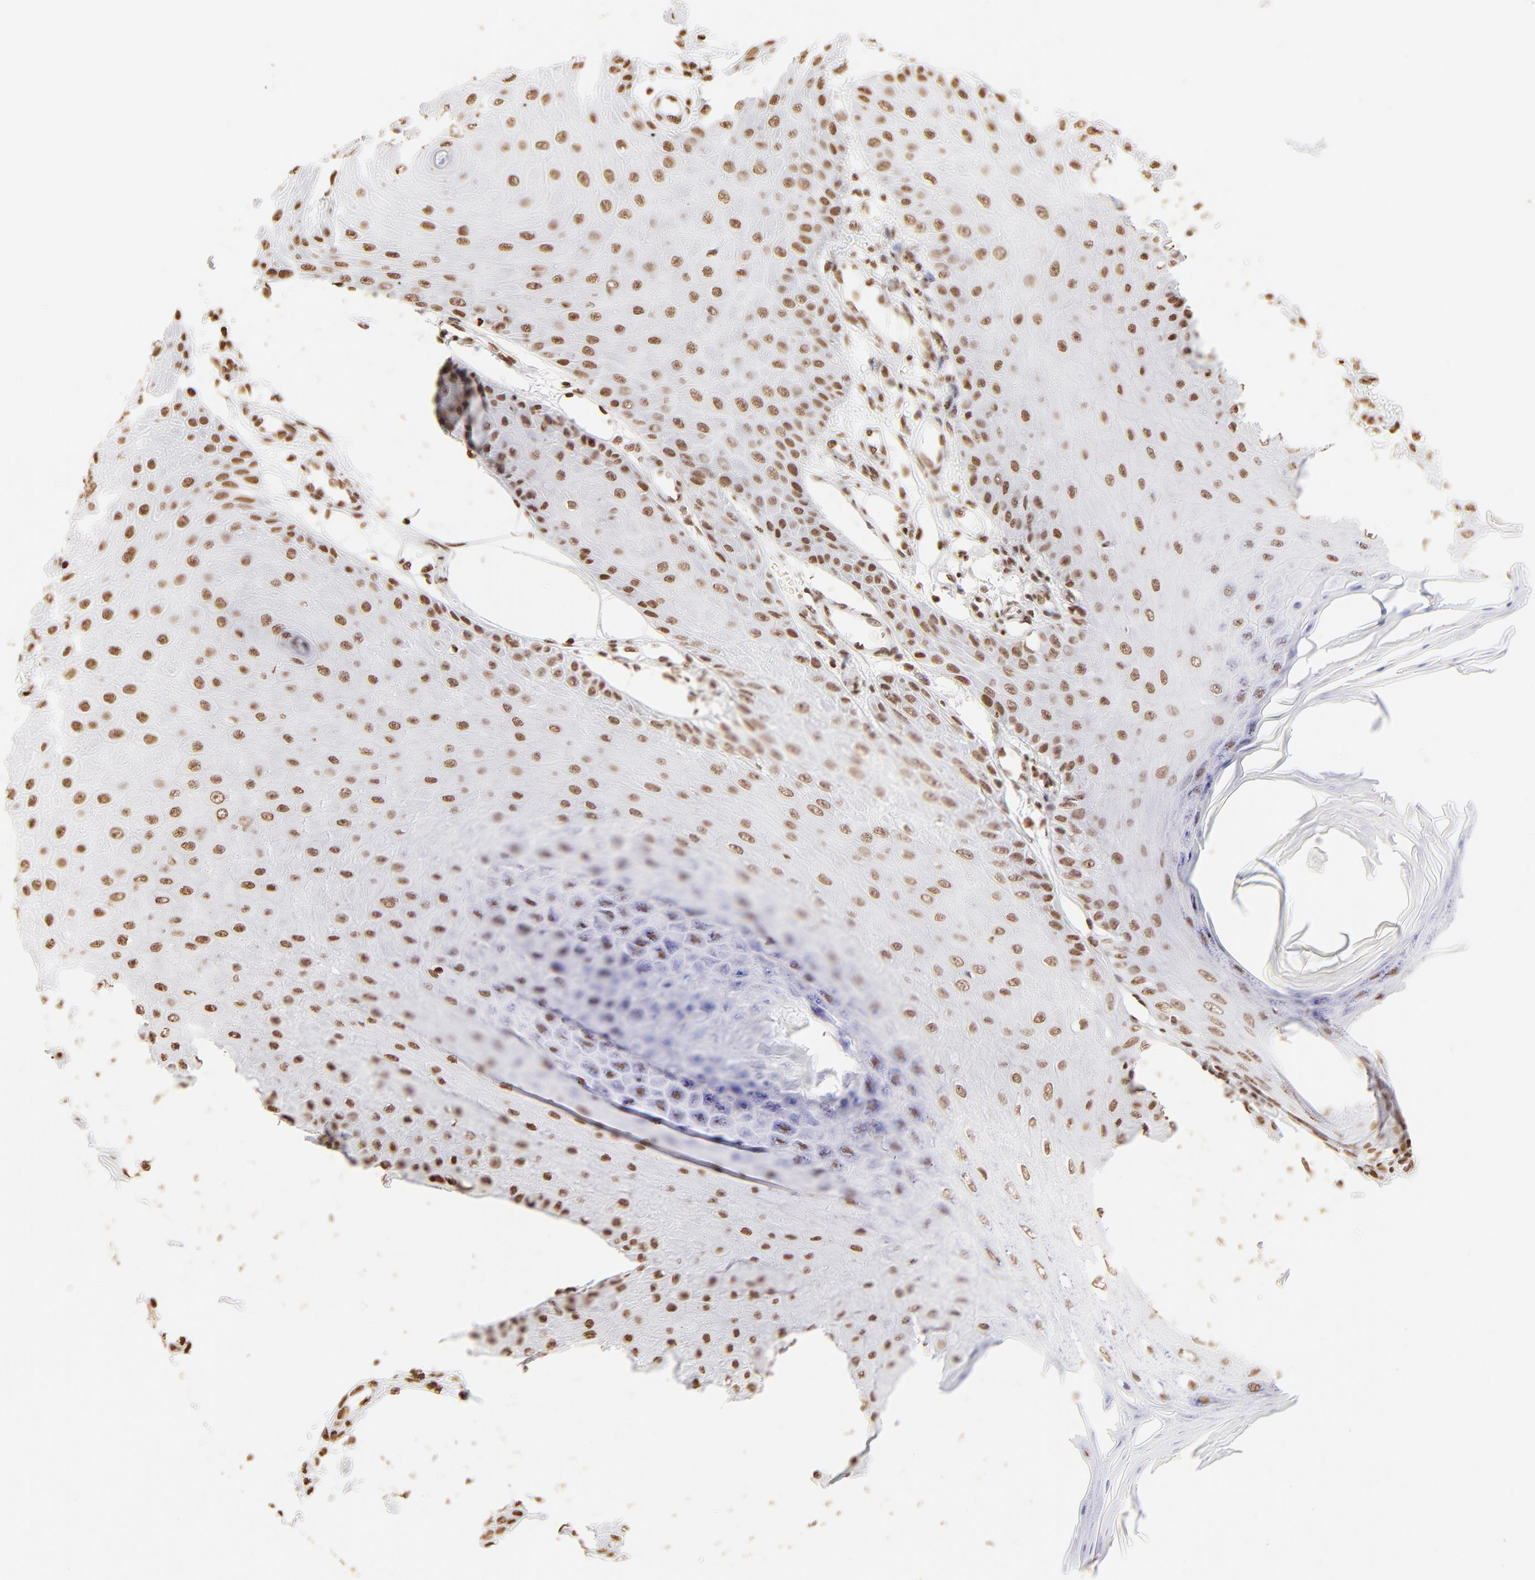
{"staining": {"intensity": "moderate", "quantity": ">75%", "location": "nuclear"}, "tissue": "skin cancer", "cell_type": "Tumor cells", "image_type": "cancer", "snomed": [{"axis": "morphology", "description": "Squamous cell carcinoma, NOS"}, {"axis": "topography", "description": "Skin"}], "caption": "Moderate nuclear protein staining is identified in about >75% of tumor cells in skin cancer.", "gene": "ZNF540", "patient": {"sex": "female", "age": 40}}